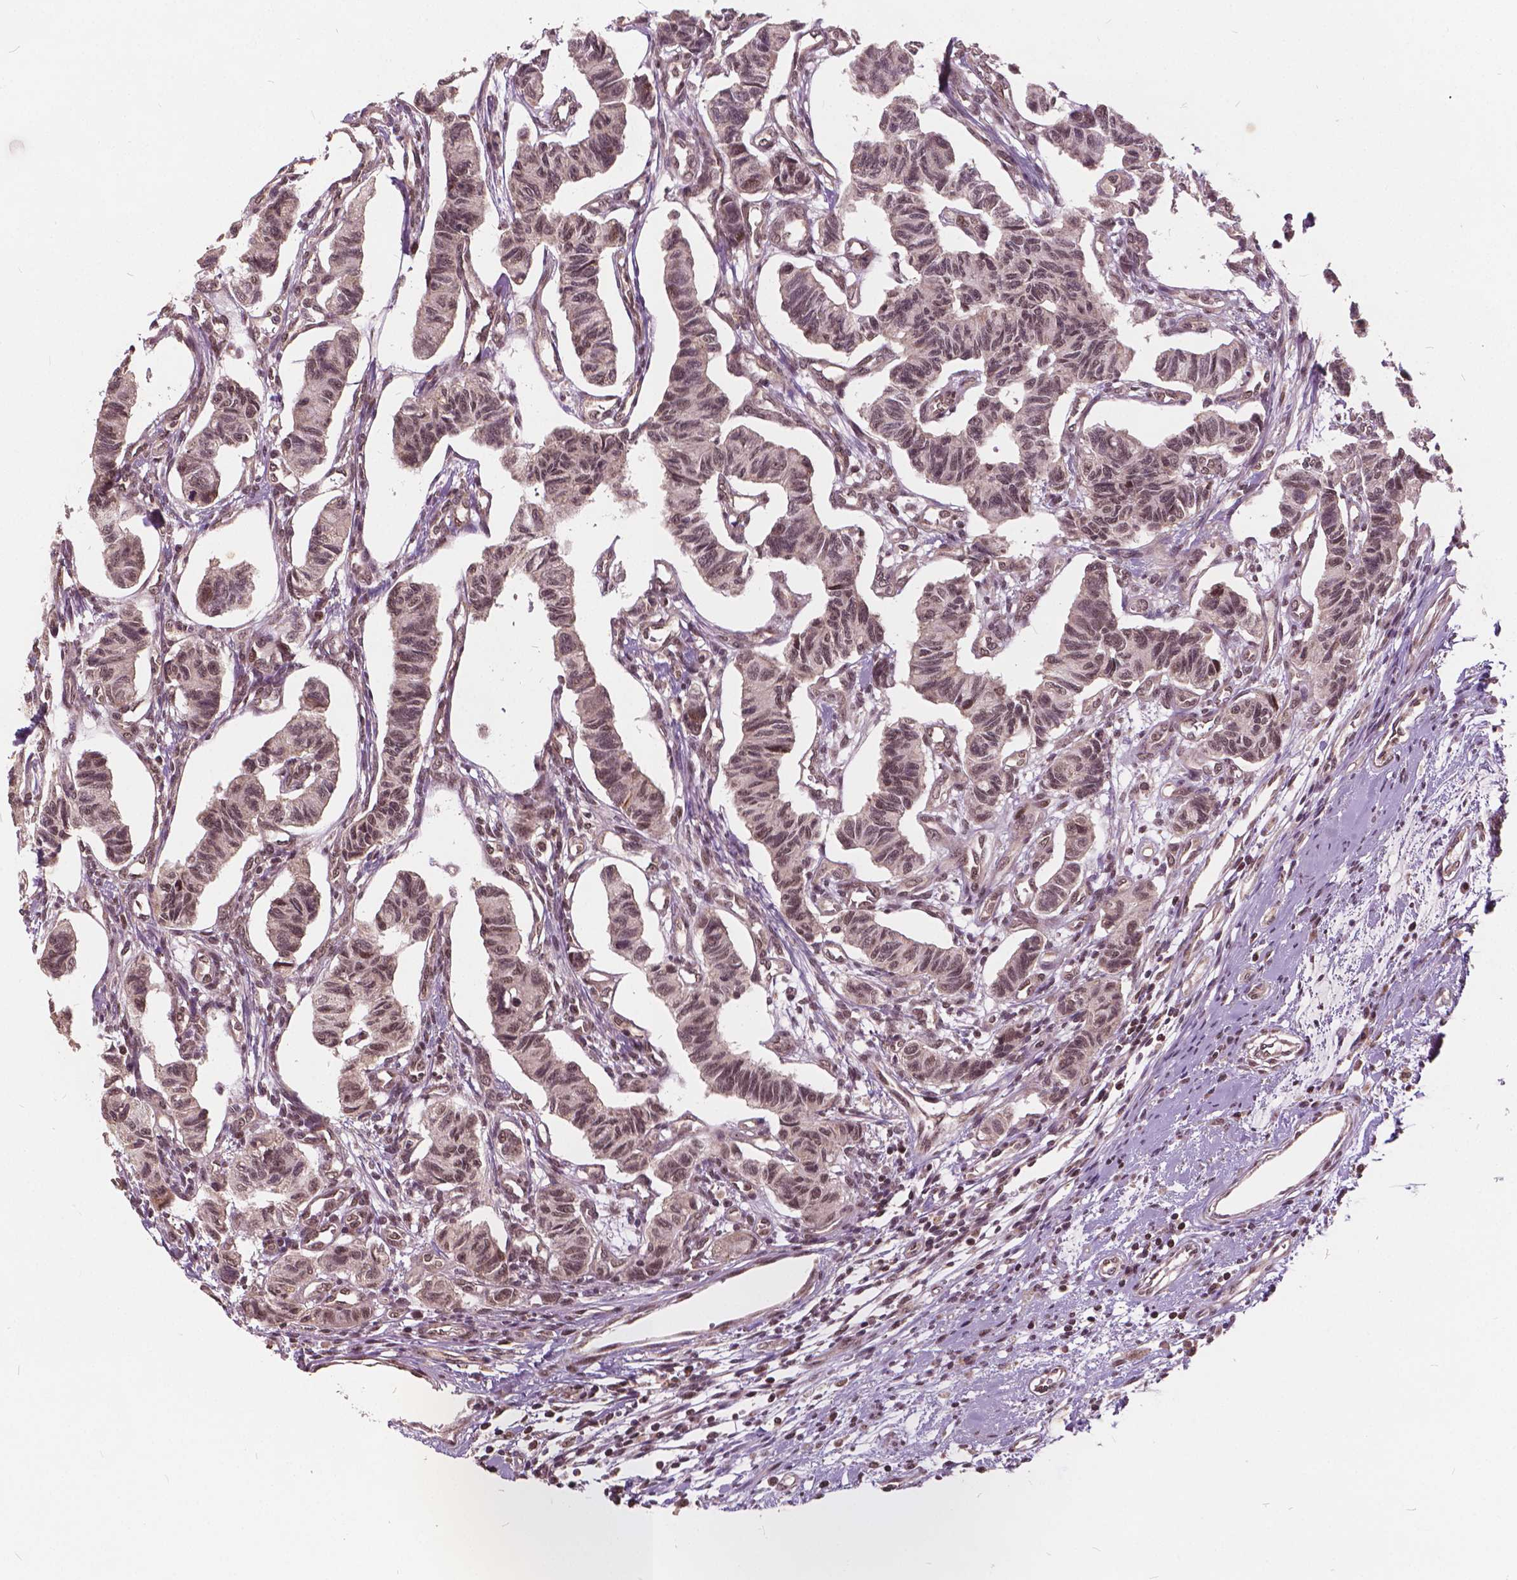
{"staining": {"intensity": "moderate", "quantity": ">75%", "location": "nuclear"}, "tissue": "carcinoid", "cell_type": "Tumor cells", "image_type": "cancer", "snomed": [{"axis": "morphology", "description": "Carcinoid, malignant, NOS"}, {"axis": "topography", "description": "Kidney"}], "caption": "Immunohistochemistry (IHC) micrograph of neoplastic tissue: human malignant carcinoid stained using IHC displays medium levels of moderate protein expression localized specifically in the nuclear of tumor cells, appearing as a nuclear brown color.", "gene": "GPS2", "patient": {"sex": "female", "age": 41}}